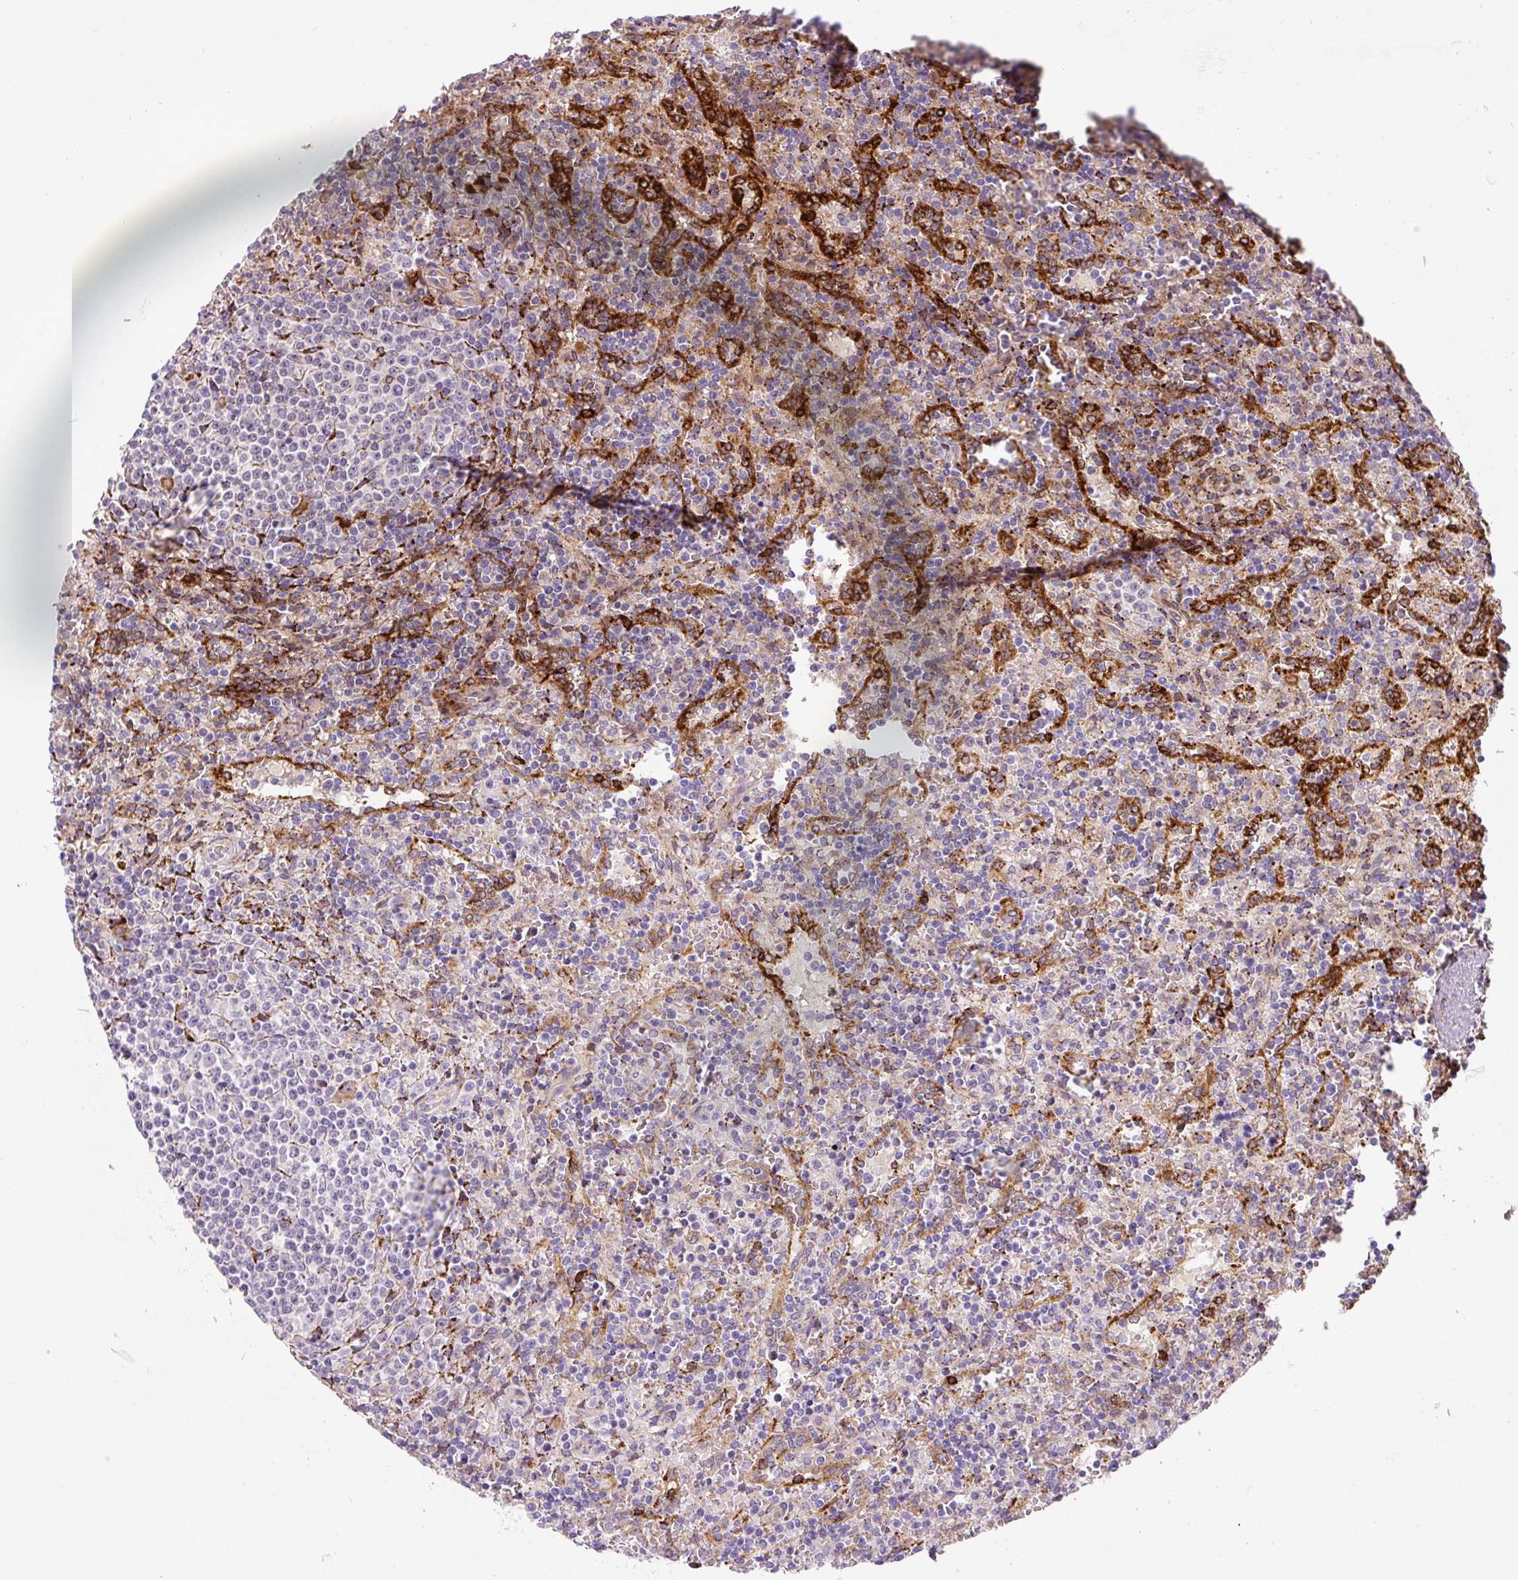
{"staining": {"intensity": "negative", "quantity": "none", "location": "none"}, "tissue": "lymphoma", "cell_type": "Tumor cells", "image_type": "cancer", "snomed": [{"axis": "morphology", "description": "Malignant lymphoma, non-Hodgkin's type, Low grade"}, {"axis": "topography", "description": "Spleen"}], "caption": "Malignant lymphoma, non-Hodgkin's type (low-grade) stained for a protein using immunohistochemistry shows no positivity tumor cells.", "gene": "DISP3", "patient": {"sex": "male", "age": 67}}